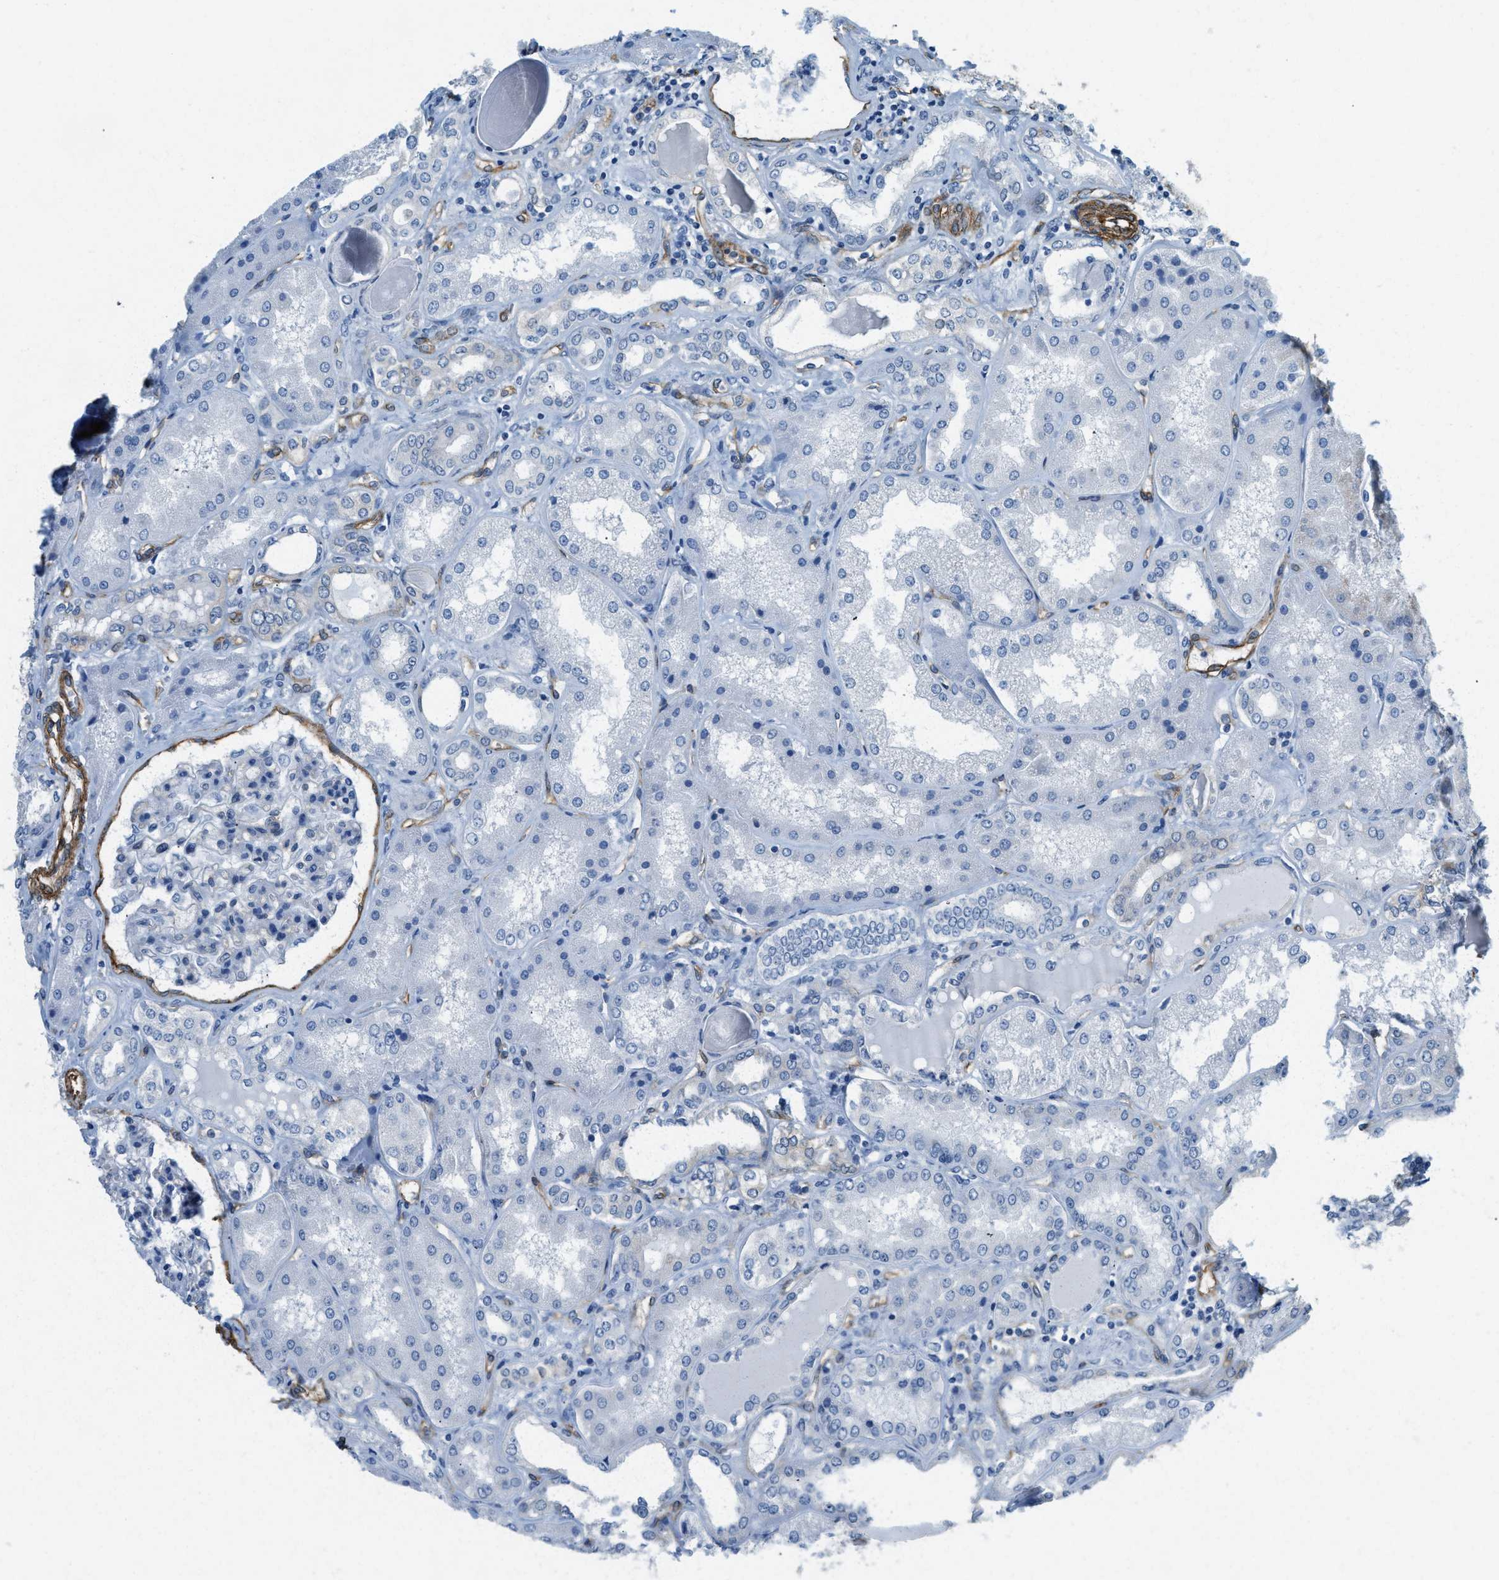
{"staining": {"intensity": "moderate", "quantity": "<25%", "location": "cytoplasmic/membranous"}, "tissue": "kidney", "cell_type": "Cells in glomeruli", "image_type": "normal", "snomed": [{"axis": "morphology", "description": "Normal tissue, NOS"}, {"axis": "topography", "description": "Kidney"}], "caption": "Protein staining of normal kidney displays moderate cytoplasmic/membranous expression in about <25% of cells in glomeruli.", "gene": "TMEM43", "patient": {"sex": "female", "age": 56}}